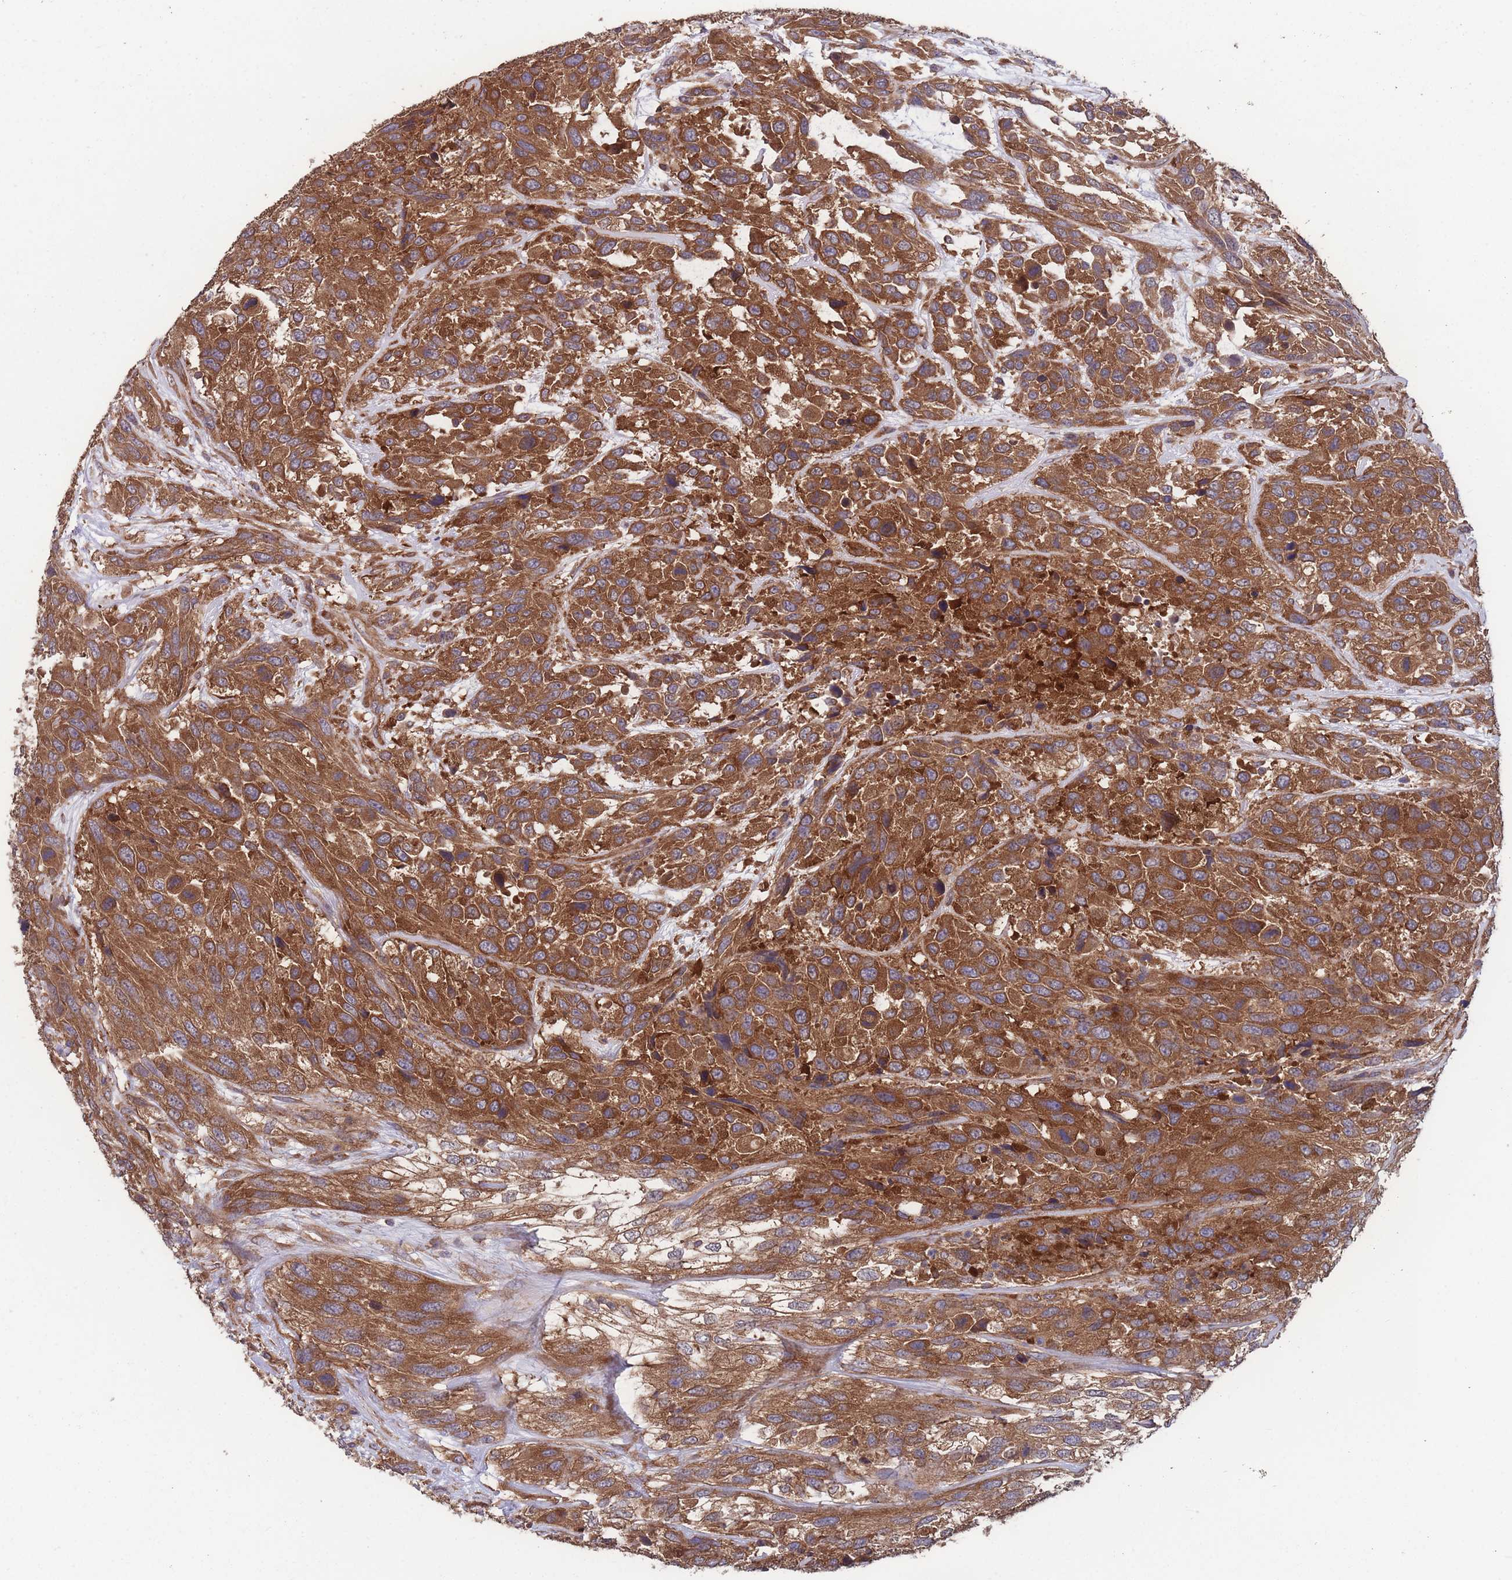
{"staining": {"intensity": "strong", "quantity": ">75%", "location": "cytoplasmic/membranous"}, "tissue": "urothelial cancer", "cell_type": "Tumor cells", "image_type": "cancer", "snomed": [{"axis": "morphology", "description": "Urothelial carcinoma, High grade"}, {"axis": "topography", "description": "Urinary bladder"}], "caption": "Protein staining demonstrates strong cytoplasmic/membranous staining in about >75% of tumor cells in urothelial cancer.", "gene": "ZPR1", "patient": {"sex": "female", "age": 70}}